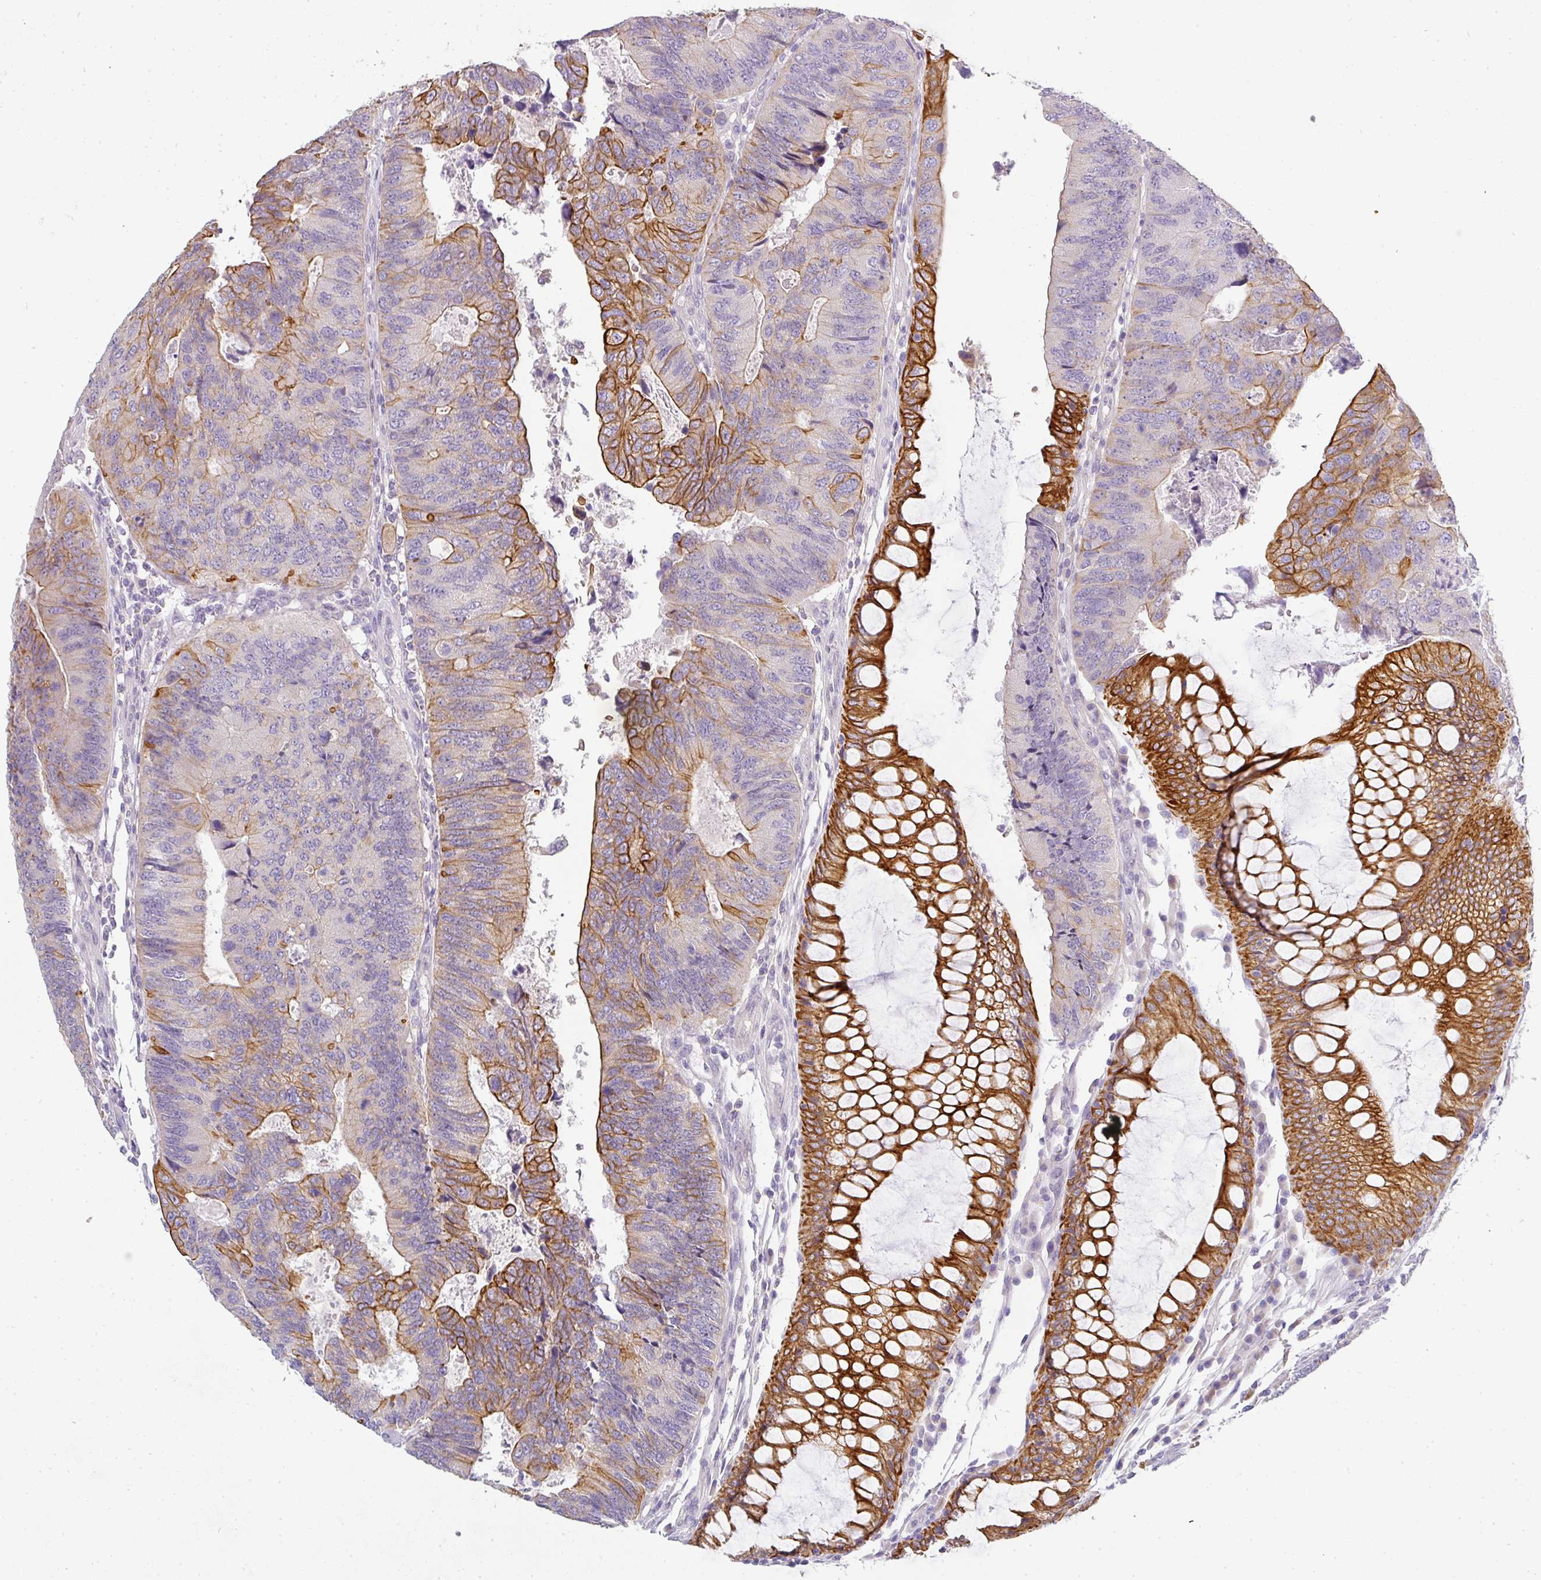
{"staining": {"intensity": "strong", "quantity": "25%-75%", "location": "cytoplasmic/membranous"}, "tissue": "colorectal cancer", "cell_type": "Tumor cells", "image_type": "cancer", "snomed": [{"axis": "morphology", "description": "Adenocarcinoma, NOS"}, {"axis": "topography", "description": "Colon"}], "caption": "DAB immunohistochemical staining of colorectal adenocarcinoma displays strong cytoplasmic/membranous protein staining in approximately 25%-75% of tumor cells. (DAB (3,3'-diaminobenzidine) = brown stain, brightfield microscopy at high magnification).", "gene": "ASXL3", "patient": {"sex": "female", "age": 67}}